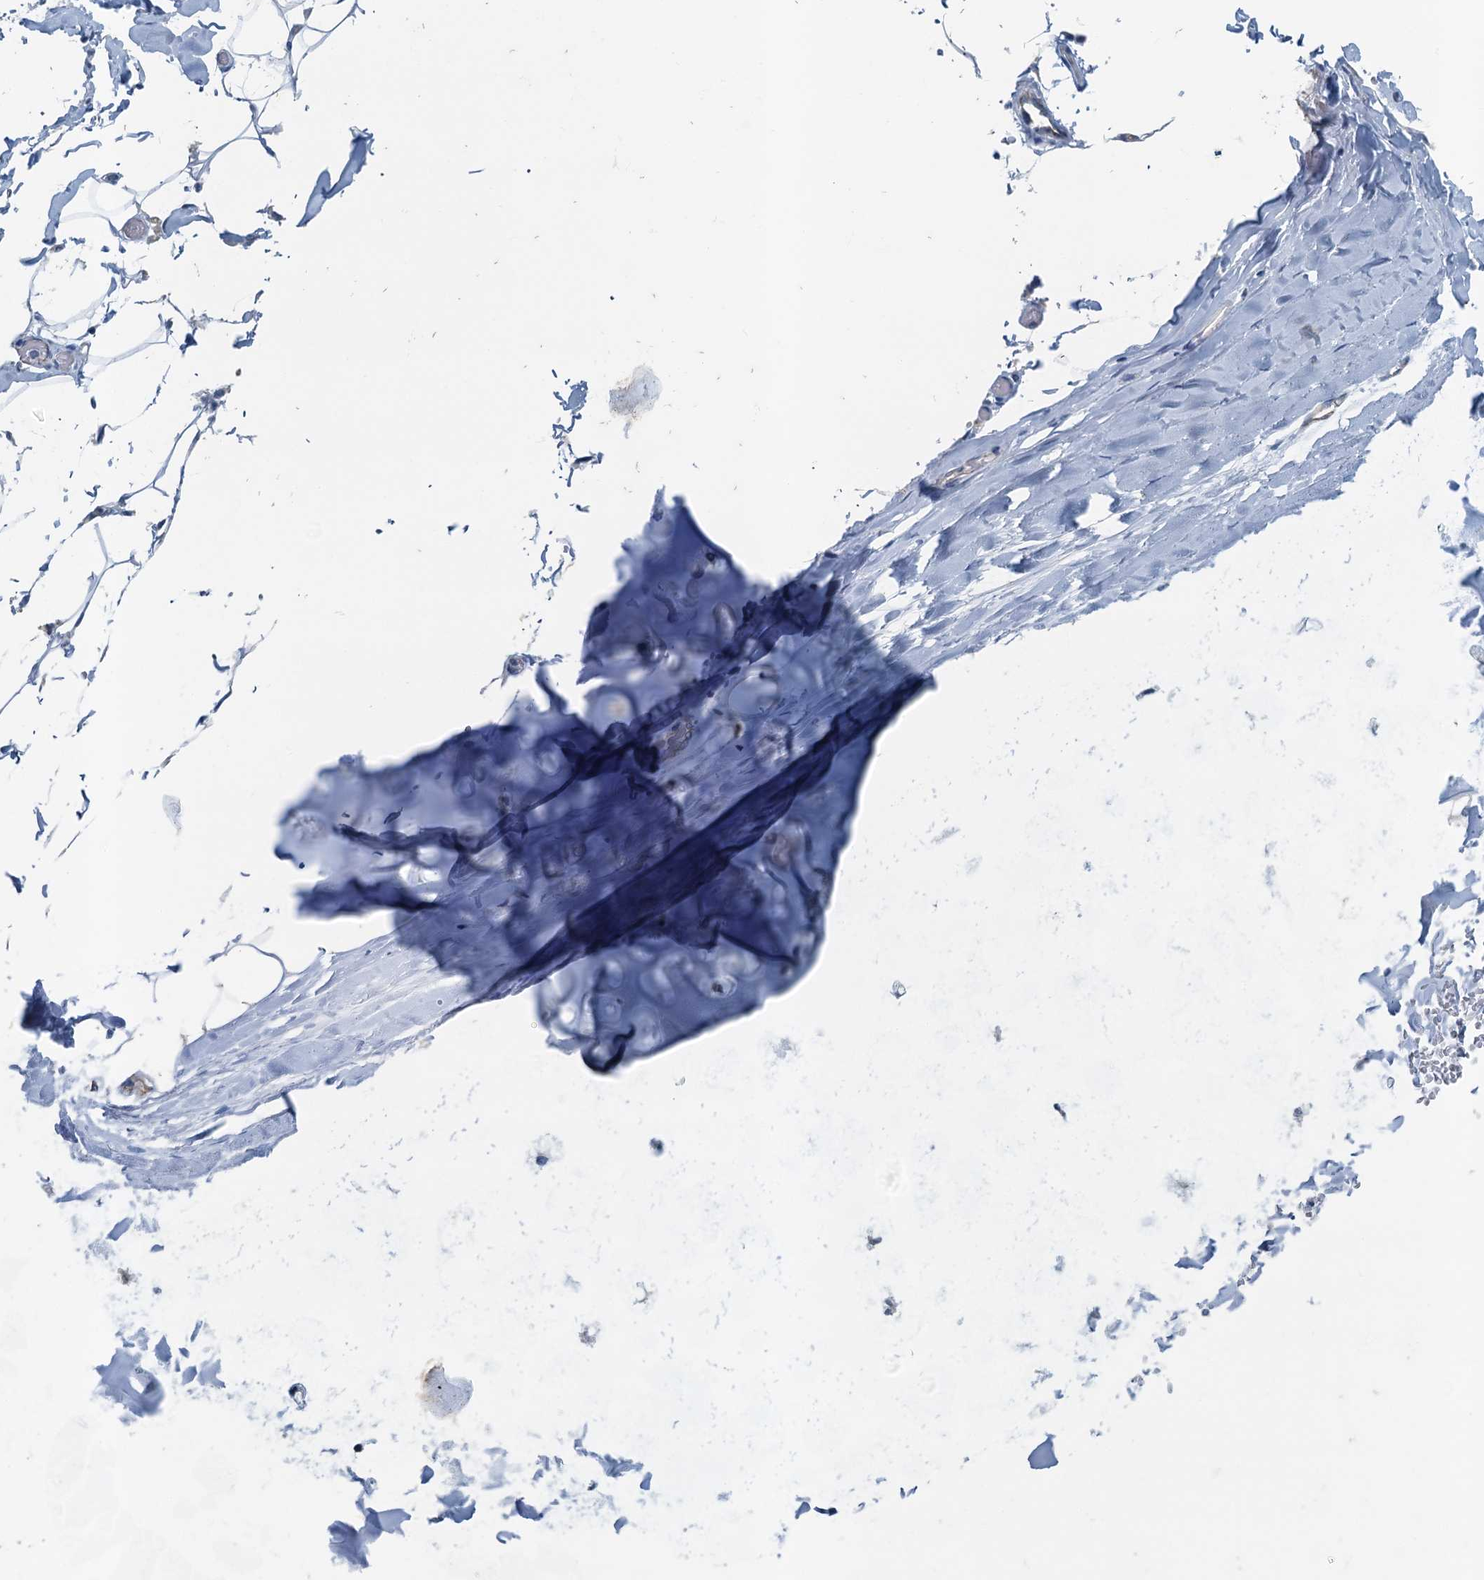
{"staining": {"intensity": "negative", "quantity": "none", "location": "none"}, "tissue": "adipose tissue", "cell_type": "Adipocytes", "image_type": "normal", "snomed": [{"axis": "morphology", "description": "Normal tissue, NOS"}, {"axis": "topography", "description": "Bronchus"}], "caption": "The histopathology image demonstrates no significant staining in adipocytes of adipose tissue.", "gene": "GFOD2", "patient": {"sex": "male", "age": 66}}